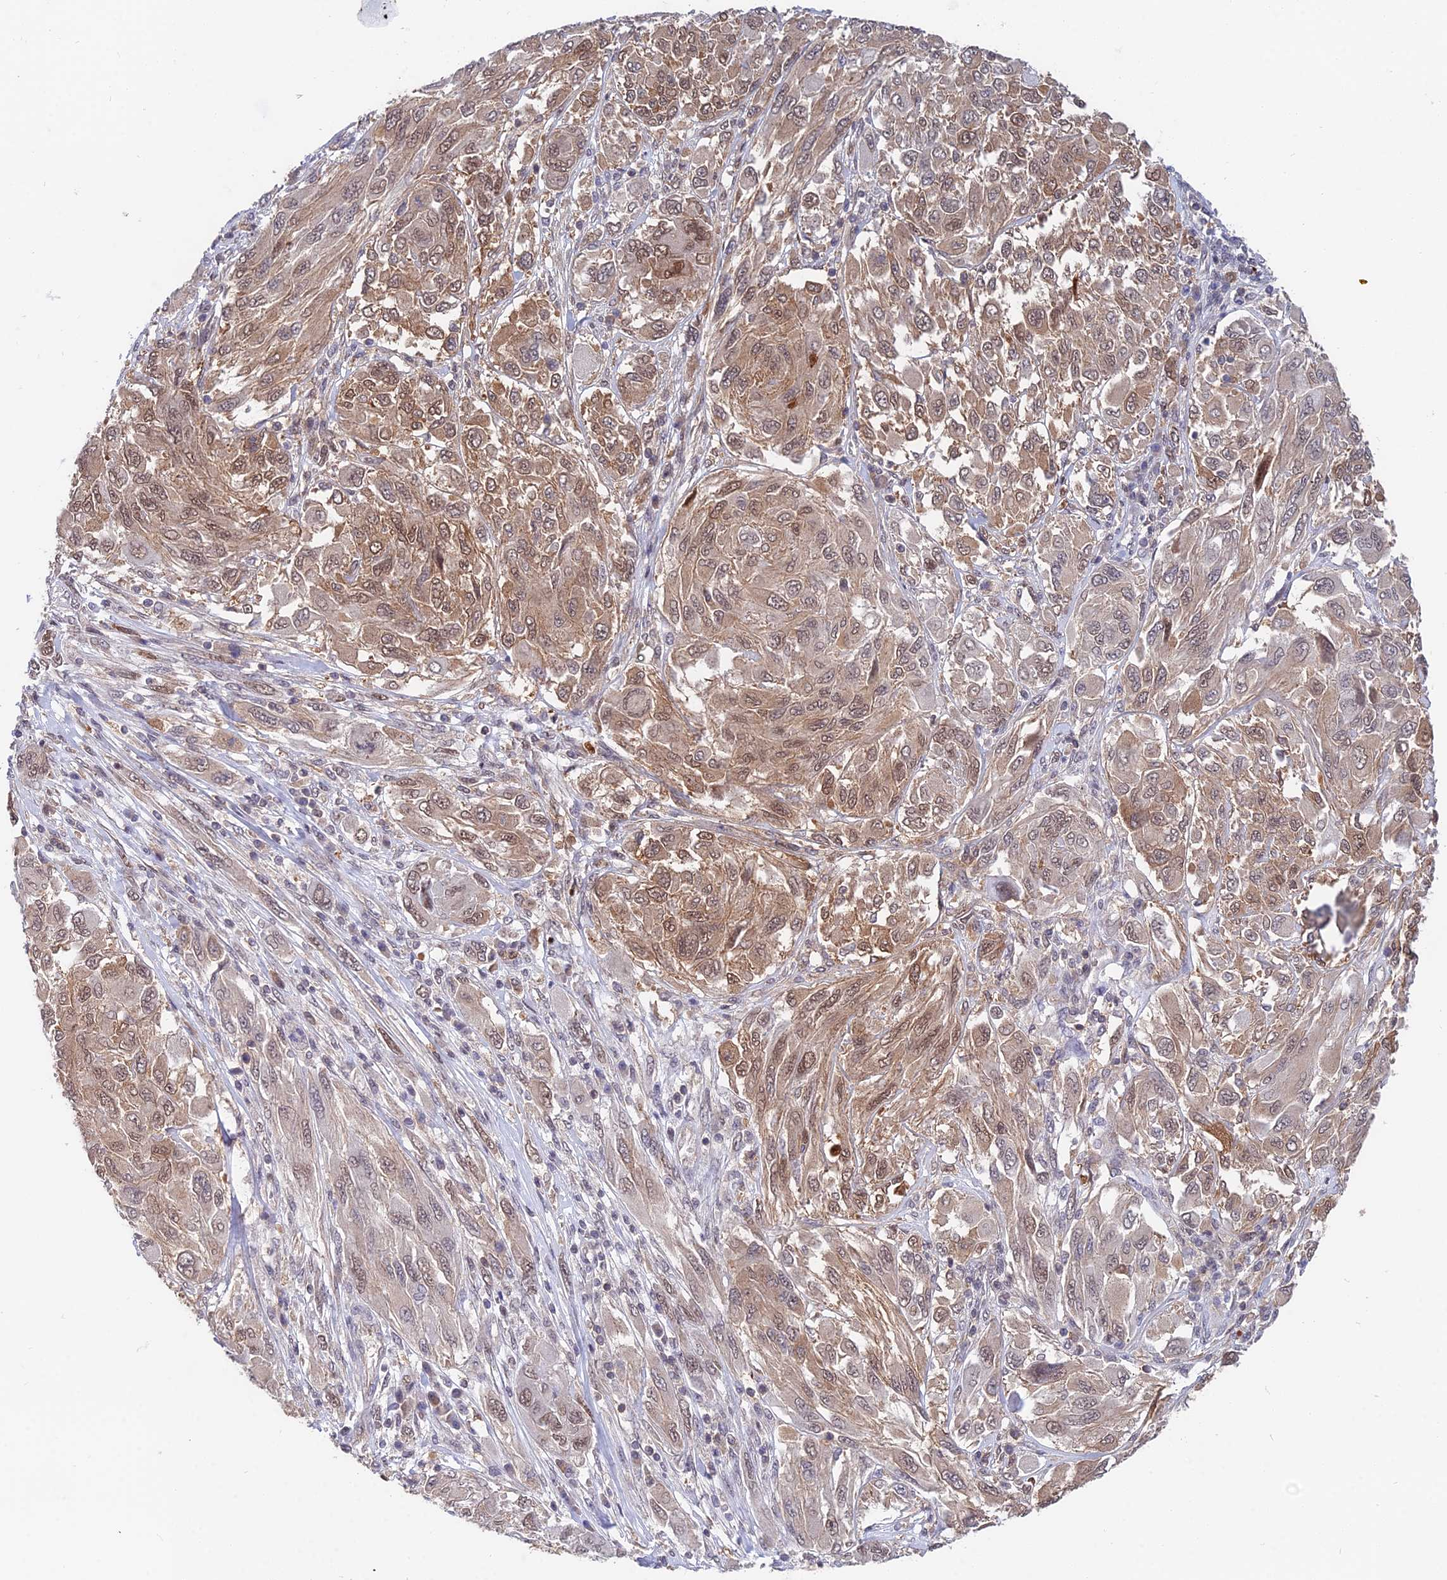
{"staining": {"intensity": "moderate", "quantity": ">75%", "location": "cytoplasmic/membranous,nuclear"}, "tissue": "melanoma", "cell_type": "Tumor cells", "image_type": "cancer", "snomed": [{"axis": "morphology", "description": "Malignant melanoma, NOS"}, {"axis": "topography", "description": "Skin"}], "caption": "Moderate cytoplasmic/membranous and nuclear positivity for a protein is seen in about >75% of tumor cells of malignant melanoma using immunohistochemistry (IHC).", "gene": "B3GALT4", "patient": {"sex": "female", "age": 91}}